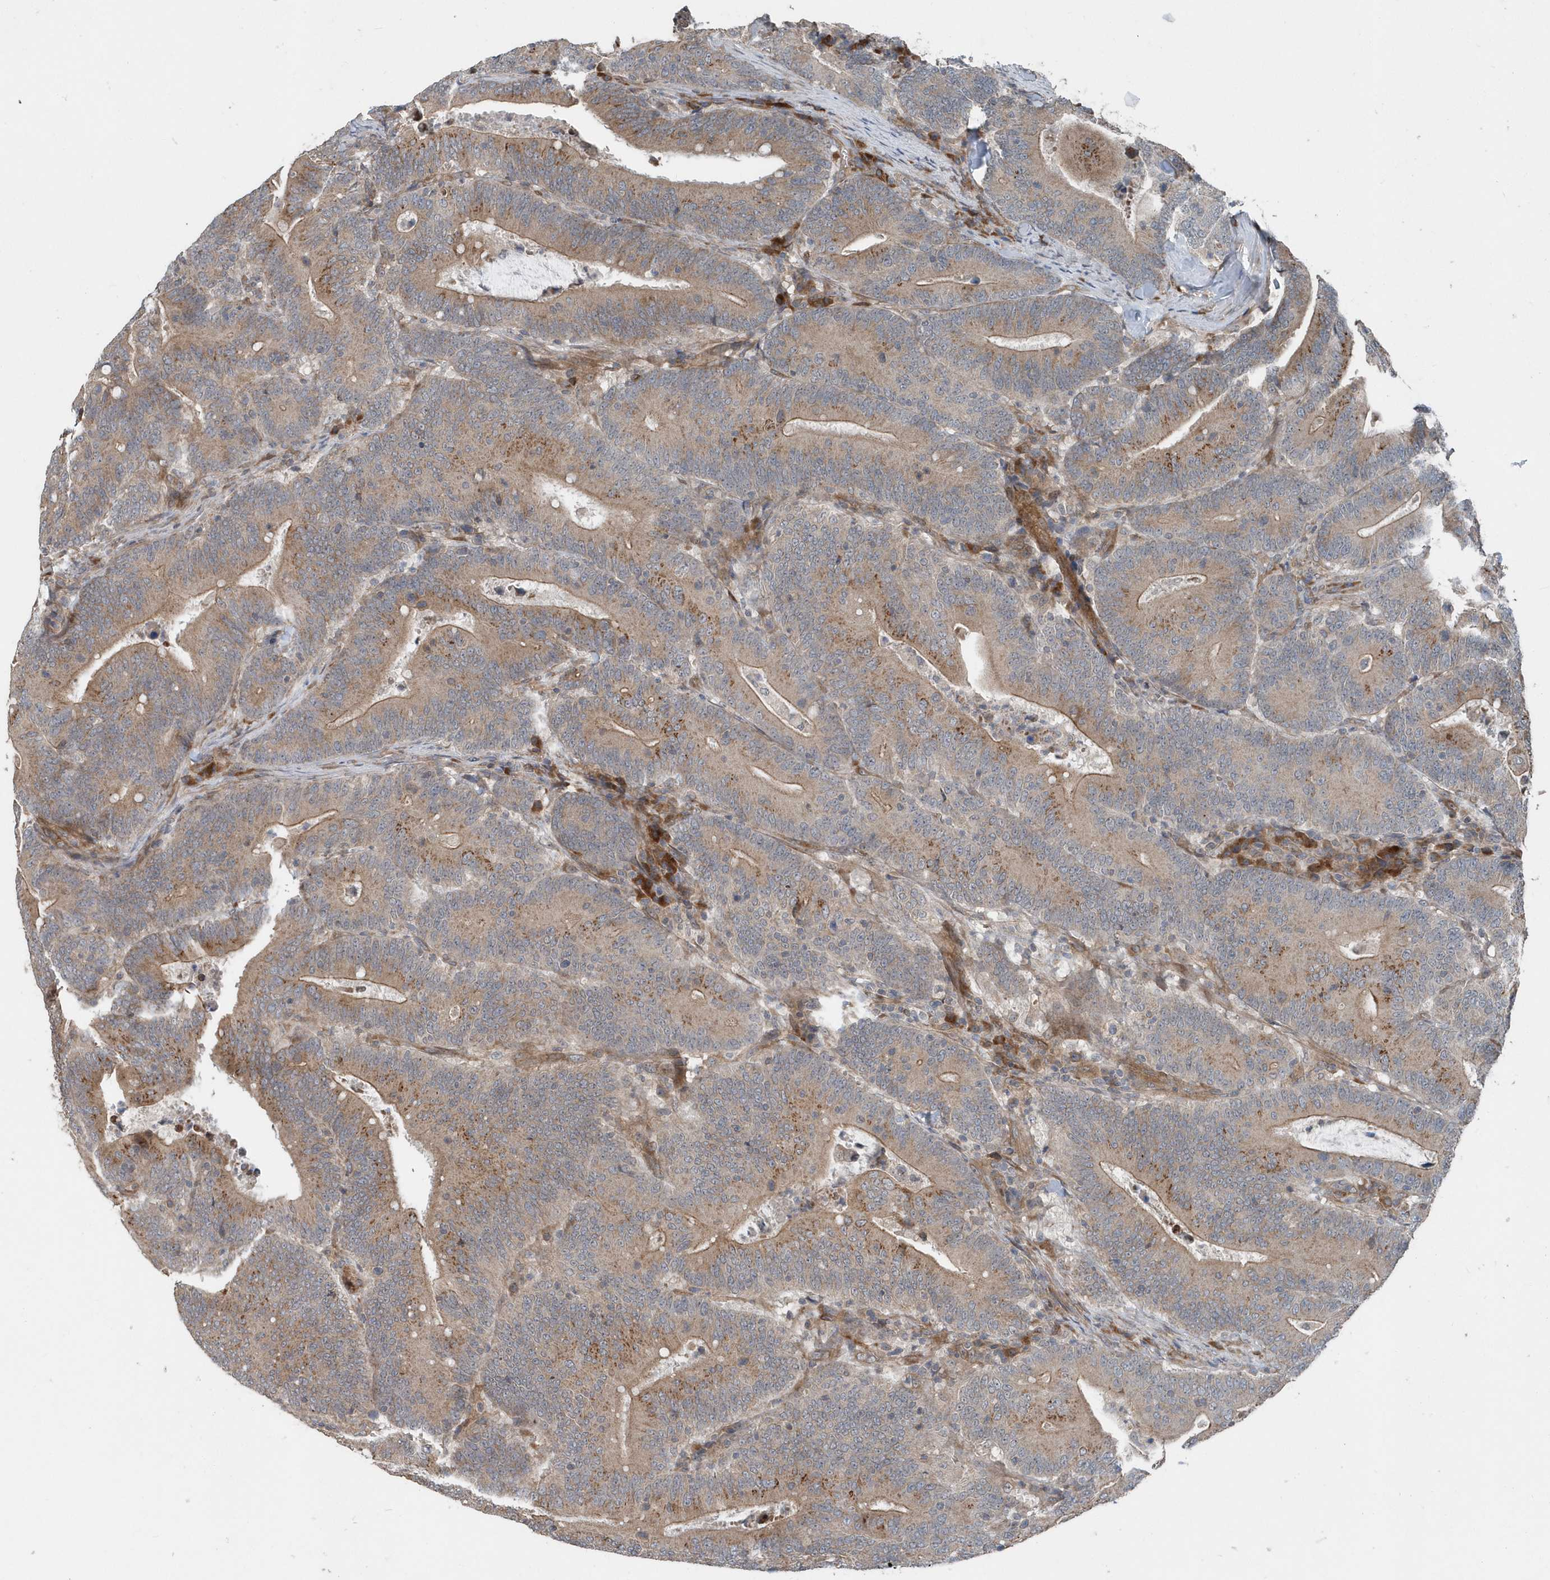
{"staining": {"intensity": "weak", "quantity": "25%-75%", "location": "cytoplasmic/membranous"}, "tissue": "colorectal cancer", "cell_type": "Tumor cells", "image_type": "cancer", "snomed": [{"axis": "morphology", "description": "Adenocarcinoma, NOS"}, {"axis": "topography", "description": "Colon"}], "caption": "Human adenocarcinoma (colorectal) stained with a brown dye exhibits weak cytoplasmic/membranous positive expression in approximately 25%-75% of tumor cells.", "gene": "MCC", "patient": {"sex": "female", "age": 66}}